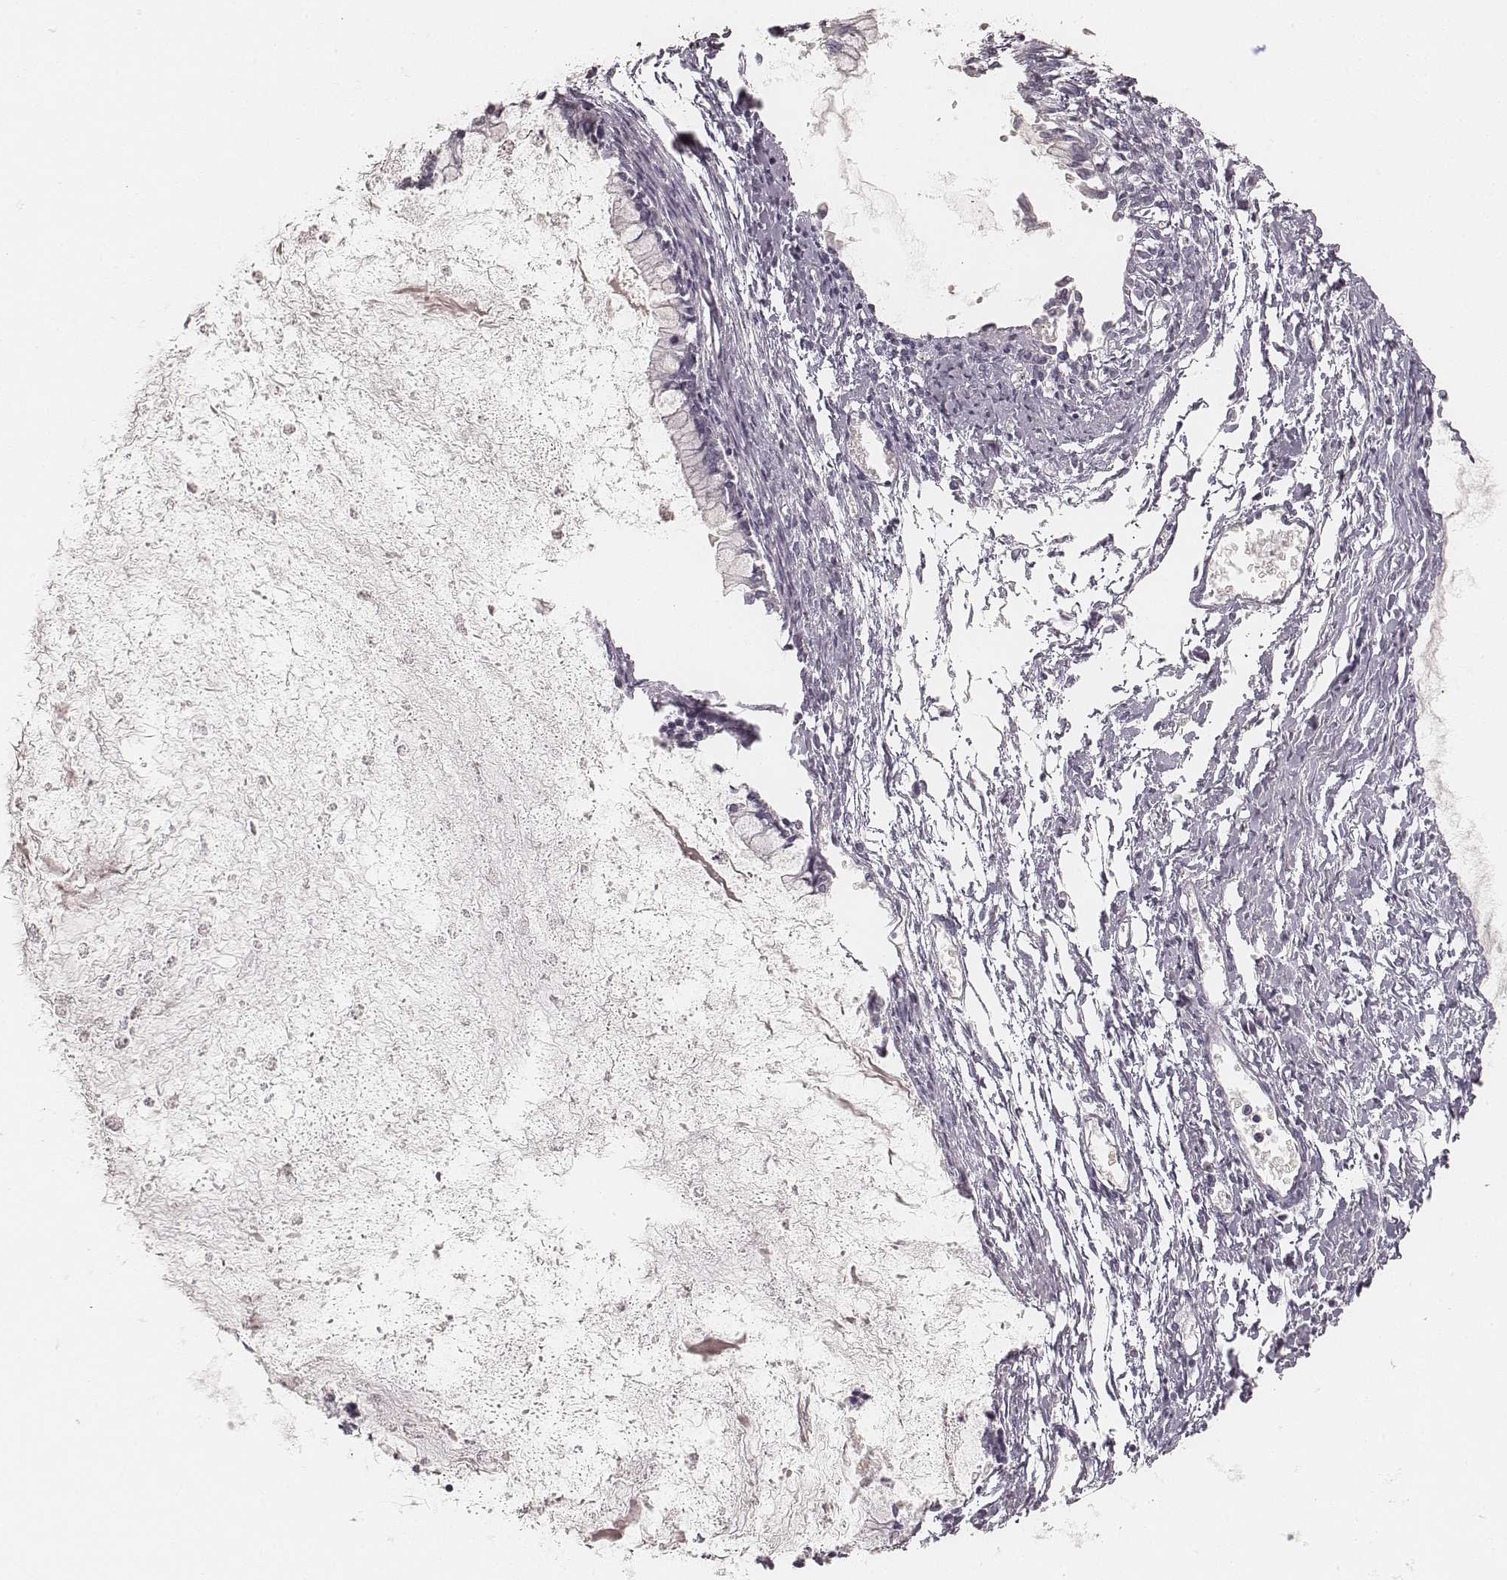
{"staining": {"intensity": "negative", "quantity": "none", "location": "none"}, "tissue": "ovarian cancer", "cell_type": "Tumor cells", "image_type": "cancer", "snomed": [{"axis": "morphology", "description": "Cystadenocarcinoma, mucinous, NOS"}, {"axis": "topography", "description": "Ovary"}], "caption": "This is an immunohistochemistry photomicrograph of ovarian mucinous cystadenocarcinoma. There is no staining in tumor cells.", "gene": "KRT31", "patient": {"sex": "female", "age": 67}}